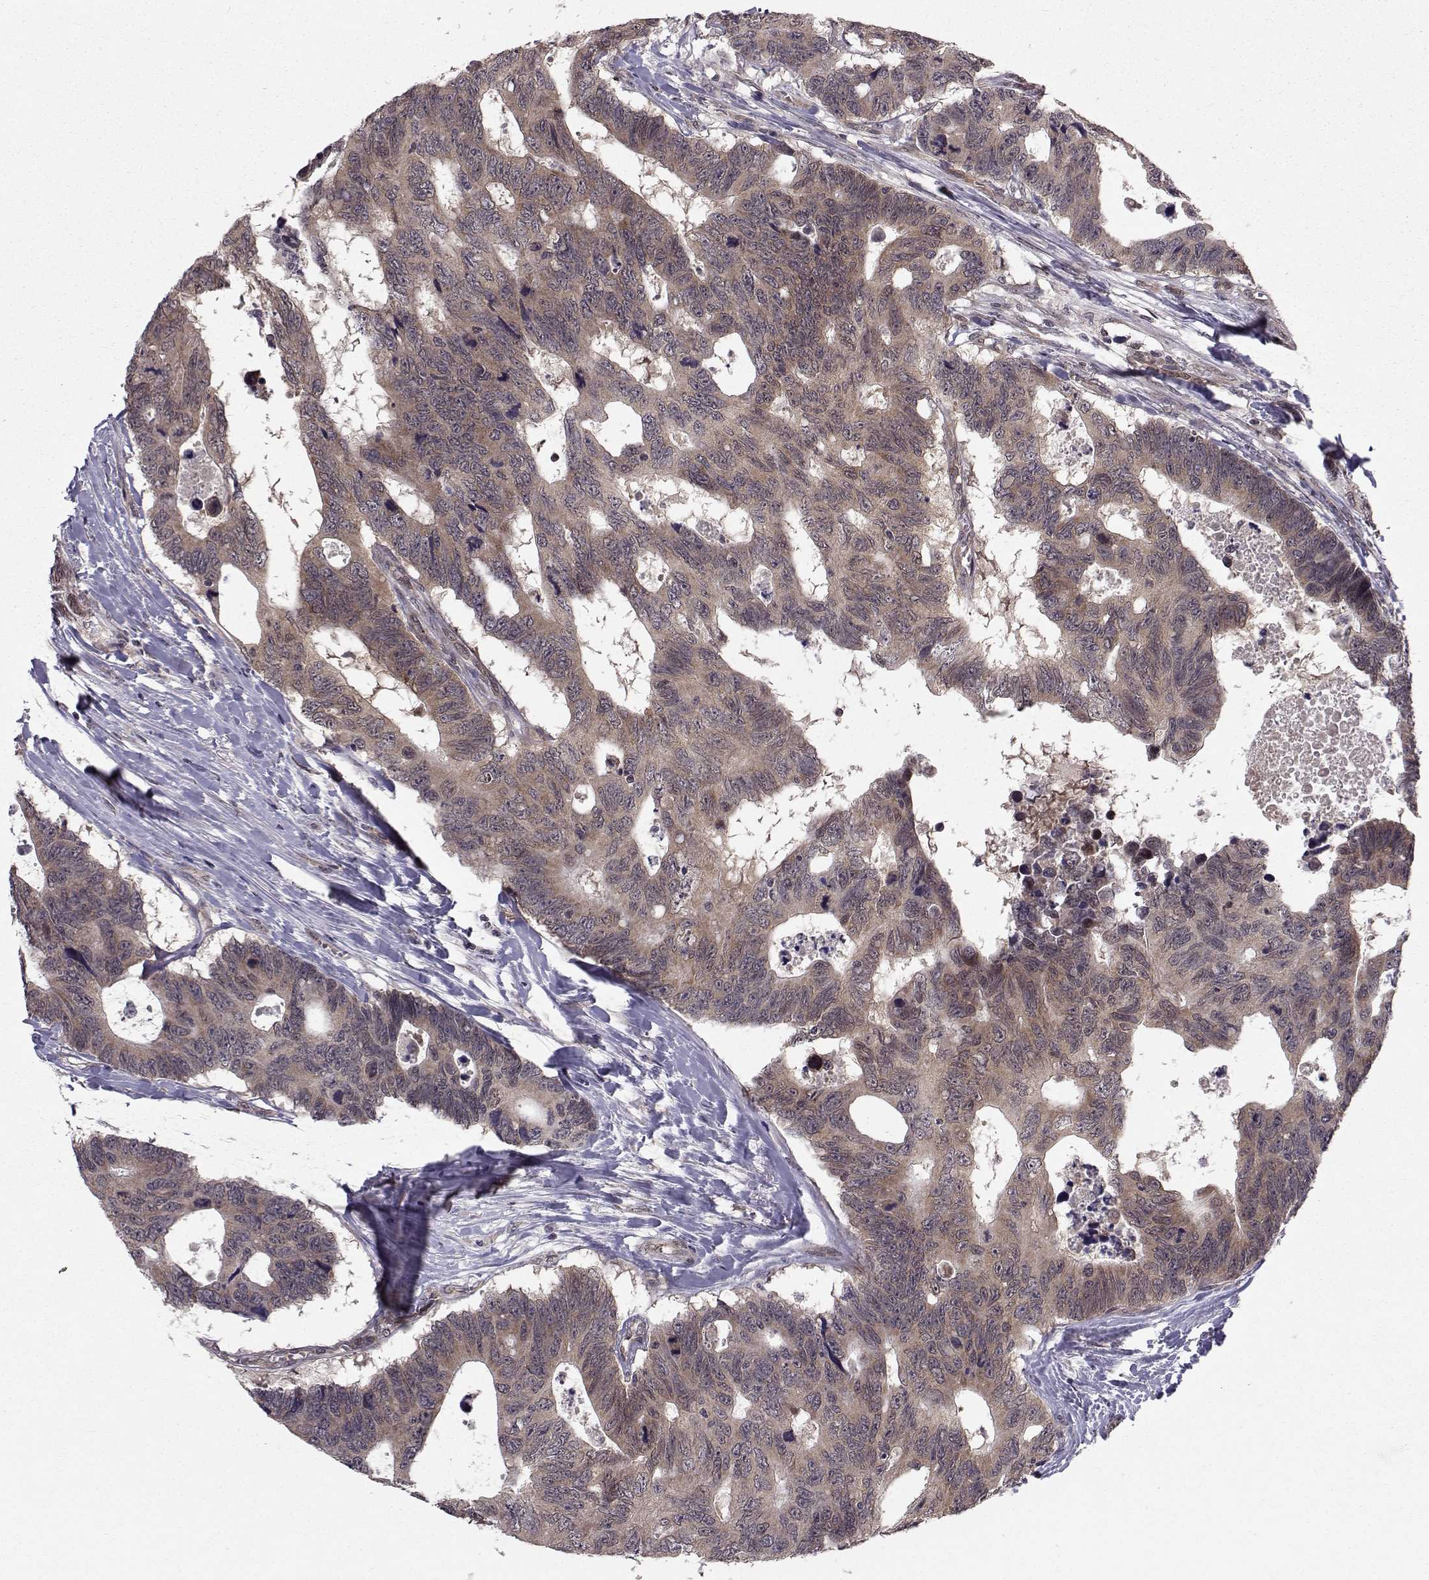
{"staining": {"intensity": "weak", "quantity": ">75%", "location": "cytoplasmic/membranous"}, "tissue": "colorectal cancer", "cell_type": "Tumor cells", "image_type": "cancer", "snomed": [{"axis": "morphology", "description": "Adenocarcinoma, NOS"}, {"axis": "topography", "description": "Colon"}], "caption": "This image reveals adenocarcinoma (colorectal) stained with immunohistochemistry (IHC) to label a protein in brown. The cytoplasmic/membranous of tumor cells show weak positivity for the protein. Nuclei are counter-stained blue.", "gene": "PKN2", "patient": {"sex": "female", "age": 77}}